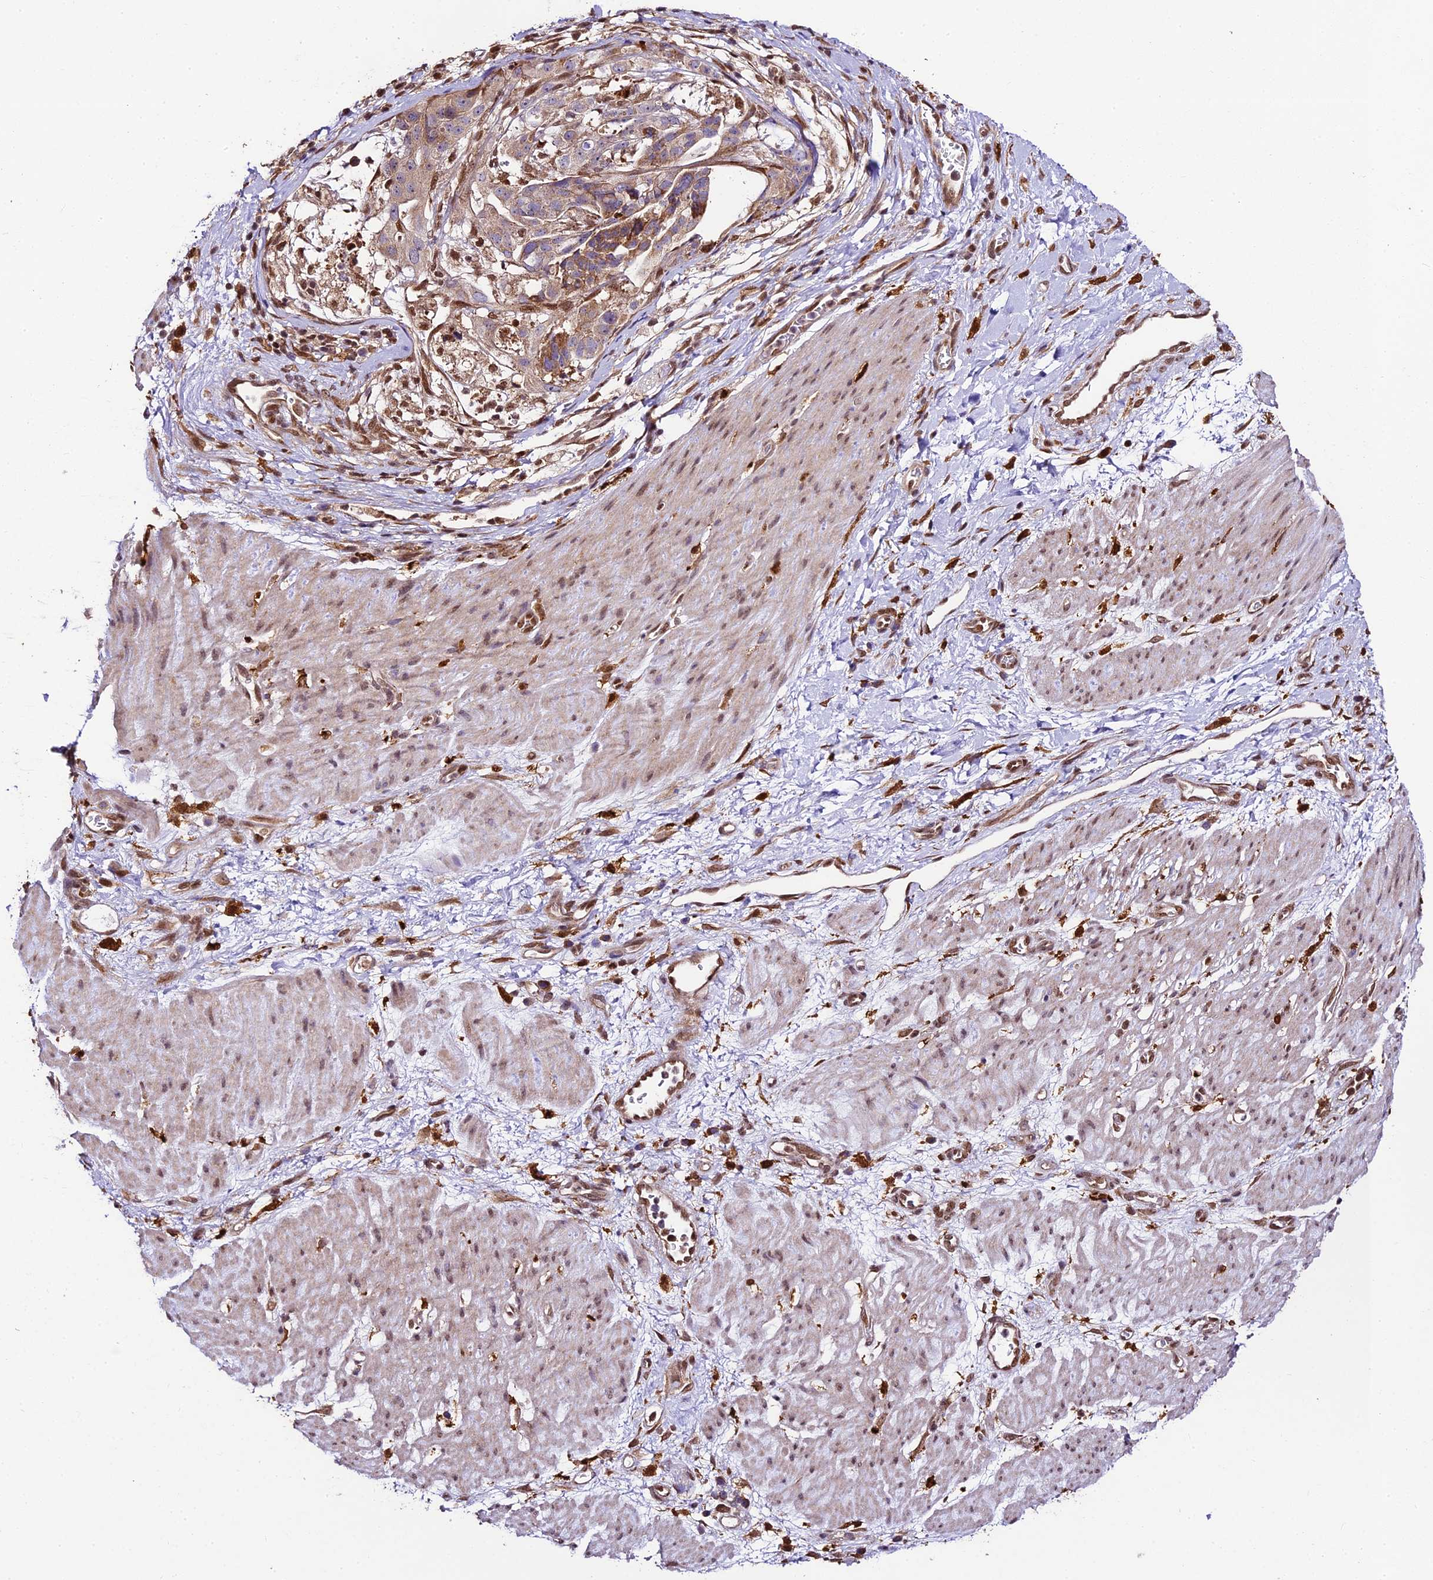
{"staining": {"intensity": "moderate", "quantity": "<25%", "location": "cytoplasmic/membranous"}, "tissue": "stomach cancer", "cell_type": "Tumor cells", "image_type": "cancer", "snomed": [{"axis": "morphology", "description": "Adenocarcinoma, NOS"}, {"axis": "topography", "description": "Stomach"}], "caption": "Stomach cancer stained for a protein displays moderate cytoplasmic/membranous positivity in tumor cells. Using DAB (3,3'-diaminobenzidine) (brown) and hematoxylin (blue) stains, captured at high magnification using brightfield microscopy.", "gene": "TRIM22", "patient": {"sex": "male", "age": 48}}